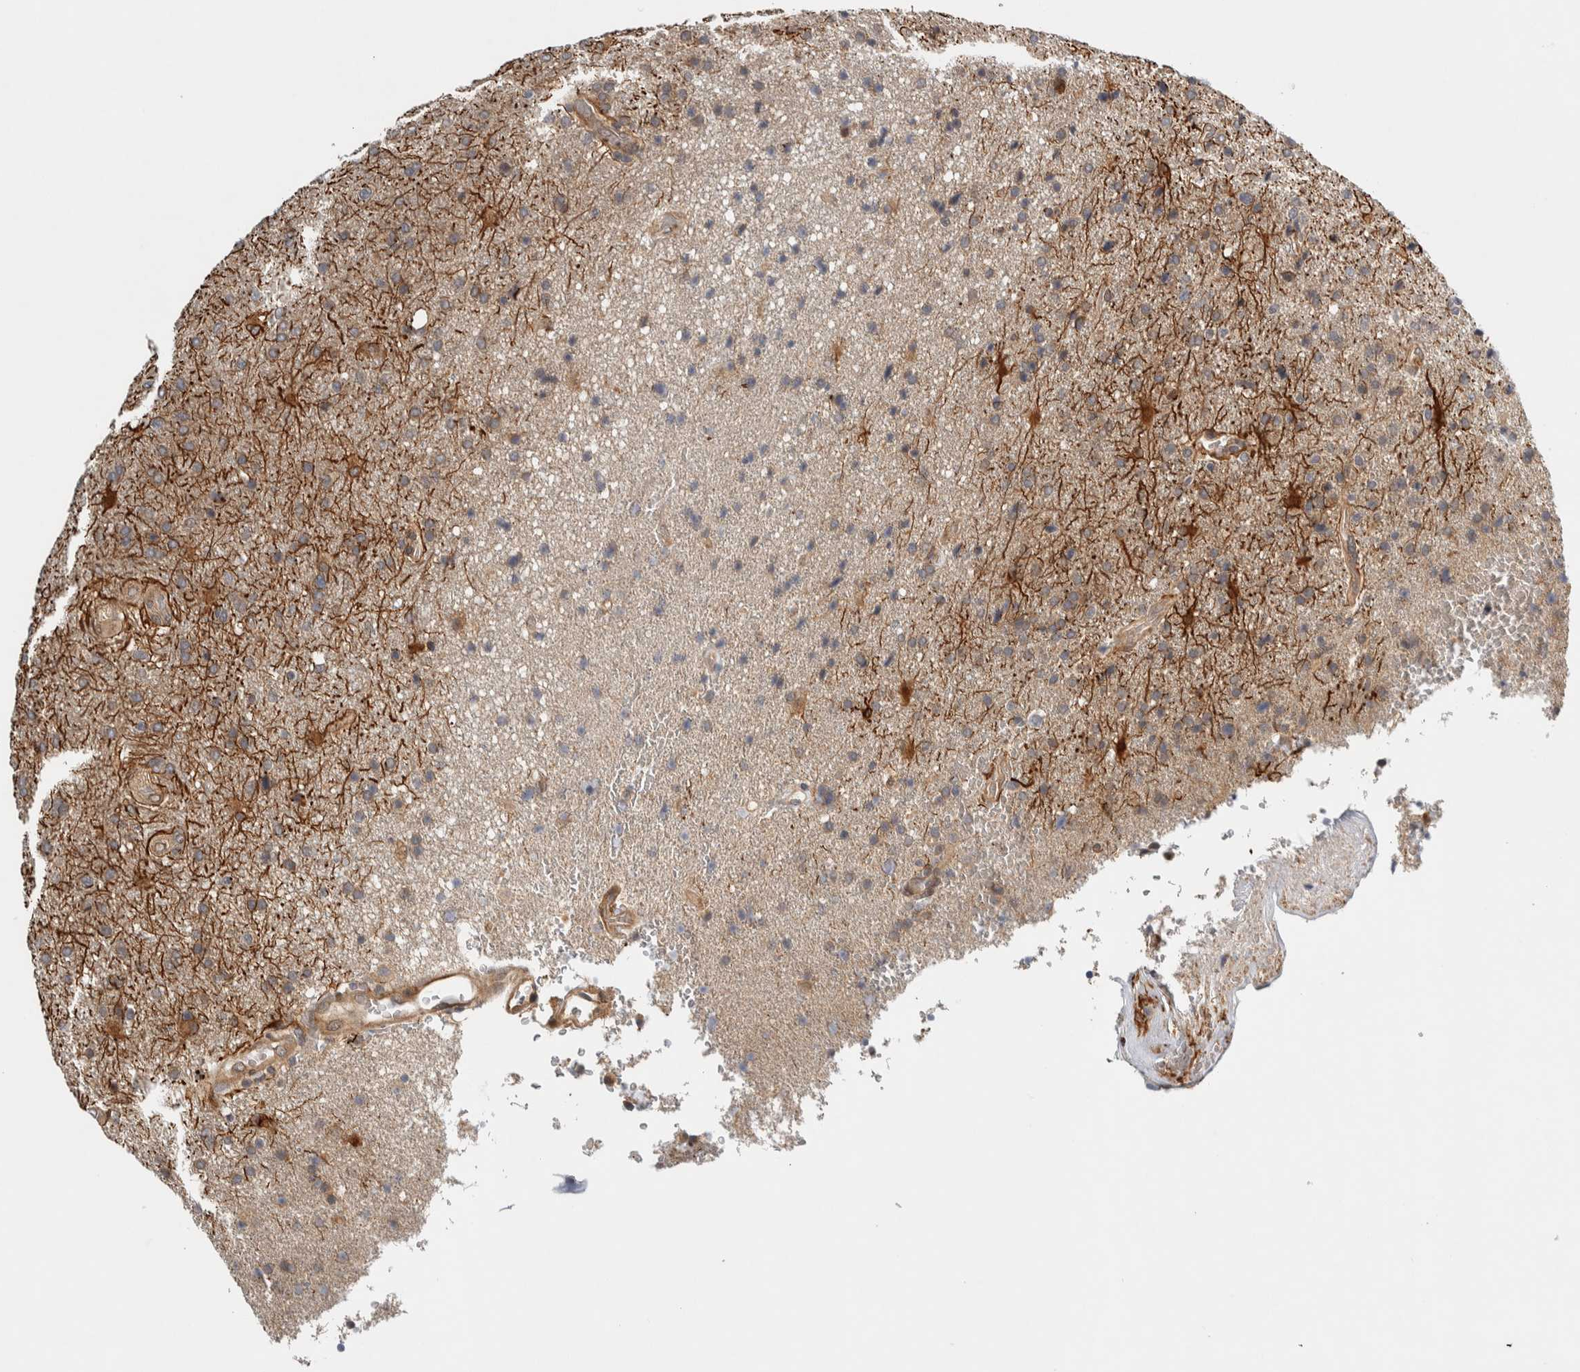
{"staining": {"intensity": "weak", "quantity": "<25%", "location": "cytoplasmic/membranous"}, "tissue": "glioma", "cell_type": "Tumor cells", "image_type": "cancer", "snomed": [{"axis": "morphology", "description": "Glioma, malignant, High grade"}, {"axis": "topography", "description": "Brain"}], "caption": "Human malignant high-grade glioma stained for a protein using immunohistochemistry (IHC) exhibits no expression in tumor cells.", "gene": "TBC1D31", "patient": {"sex": "male", "age": 72}}